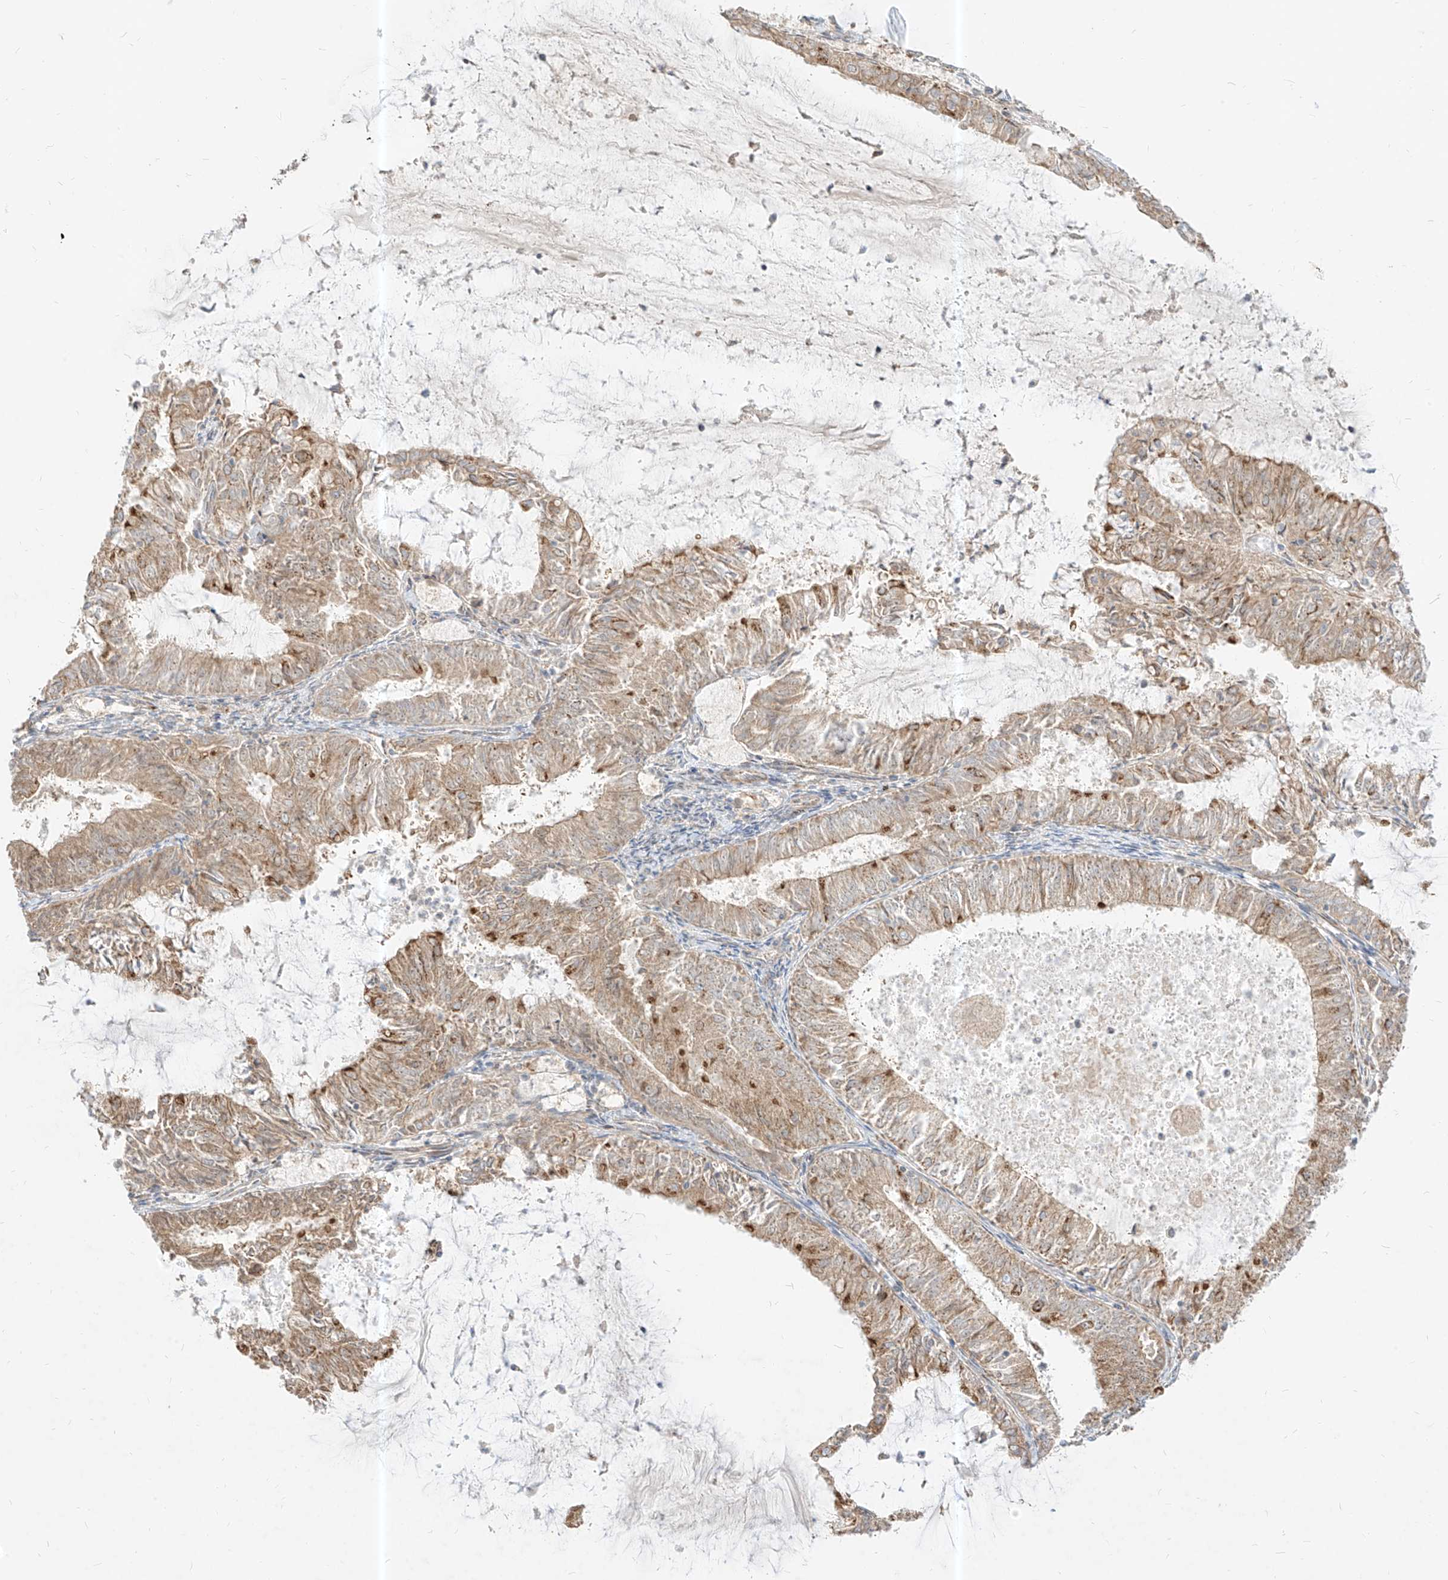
{"staining": {"intensity": "weak", "quantity": ">75%", "location": "cytoplasmic/membranous"}, "tissue": "endometrial cancer", "cell_type": "Tumor cells", "image_type": "cancer", "snomed": [{"axis": "morphology", "description": "Adenocarcinoma, NOS"}, {"axis": "topography", "description": "Endometrium"}], "caption": "Protein staining of endometrial adenocarcinoma tissue displays weak cytoplasmic/membranous expression in about >75% of tumor cells.", "gene": "PLCL1", "patient": {"sex": "female", "age": 57}}